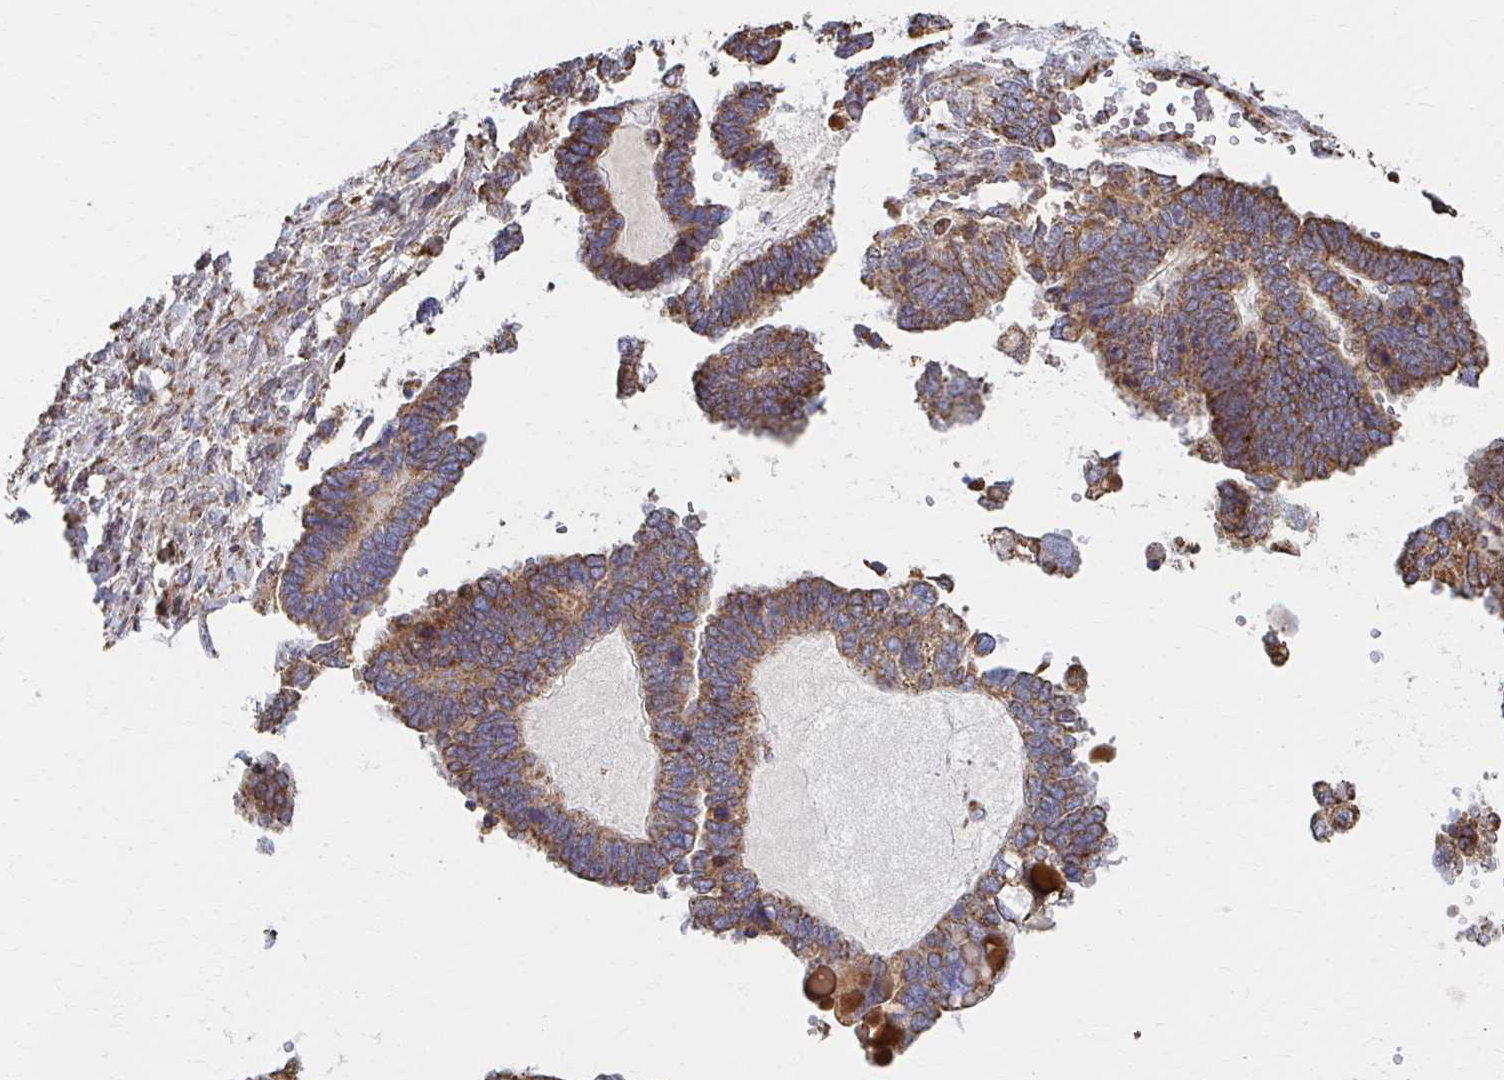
{"staining": {"intensity": "moderate", "quantity": ">75%", "location": "cytoplasmic/membranous"}, "tissue": "ovarian cancer", "cell_type": "Tumor cells", "image_type": "cancer", "snomed": [{"axis": "morphology", "description": "Cystadenocarcinoma, serous, NOS"}, {"axis": "topography", "description": "Ovary"}], "caption": "Moderate cytoplasmic/membranous protein positivity is appreciated in about >75% of tumor cells in ovarian serous cystadenocarcinoma.", "gene": "SAT1", "patient": {"sex": "female", "age": 51}}